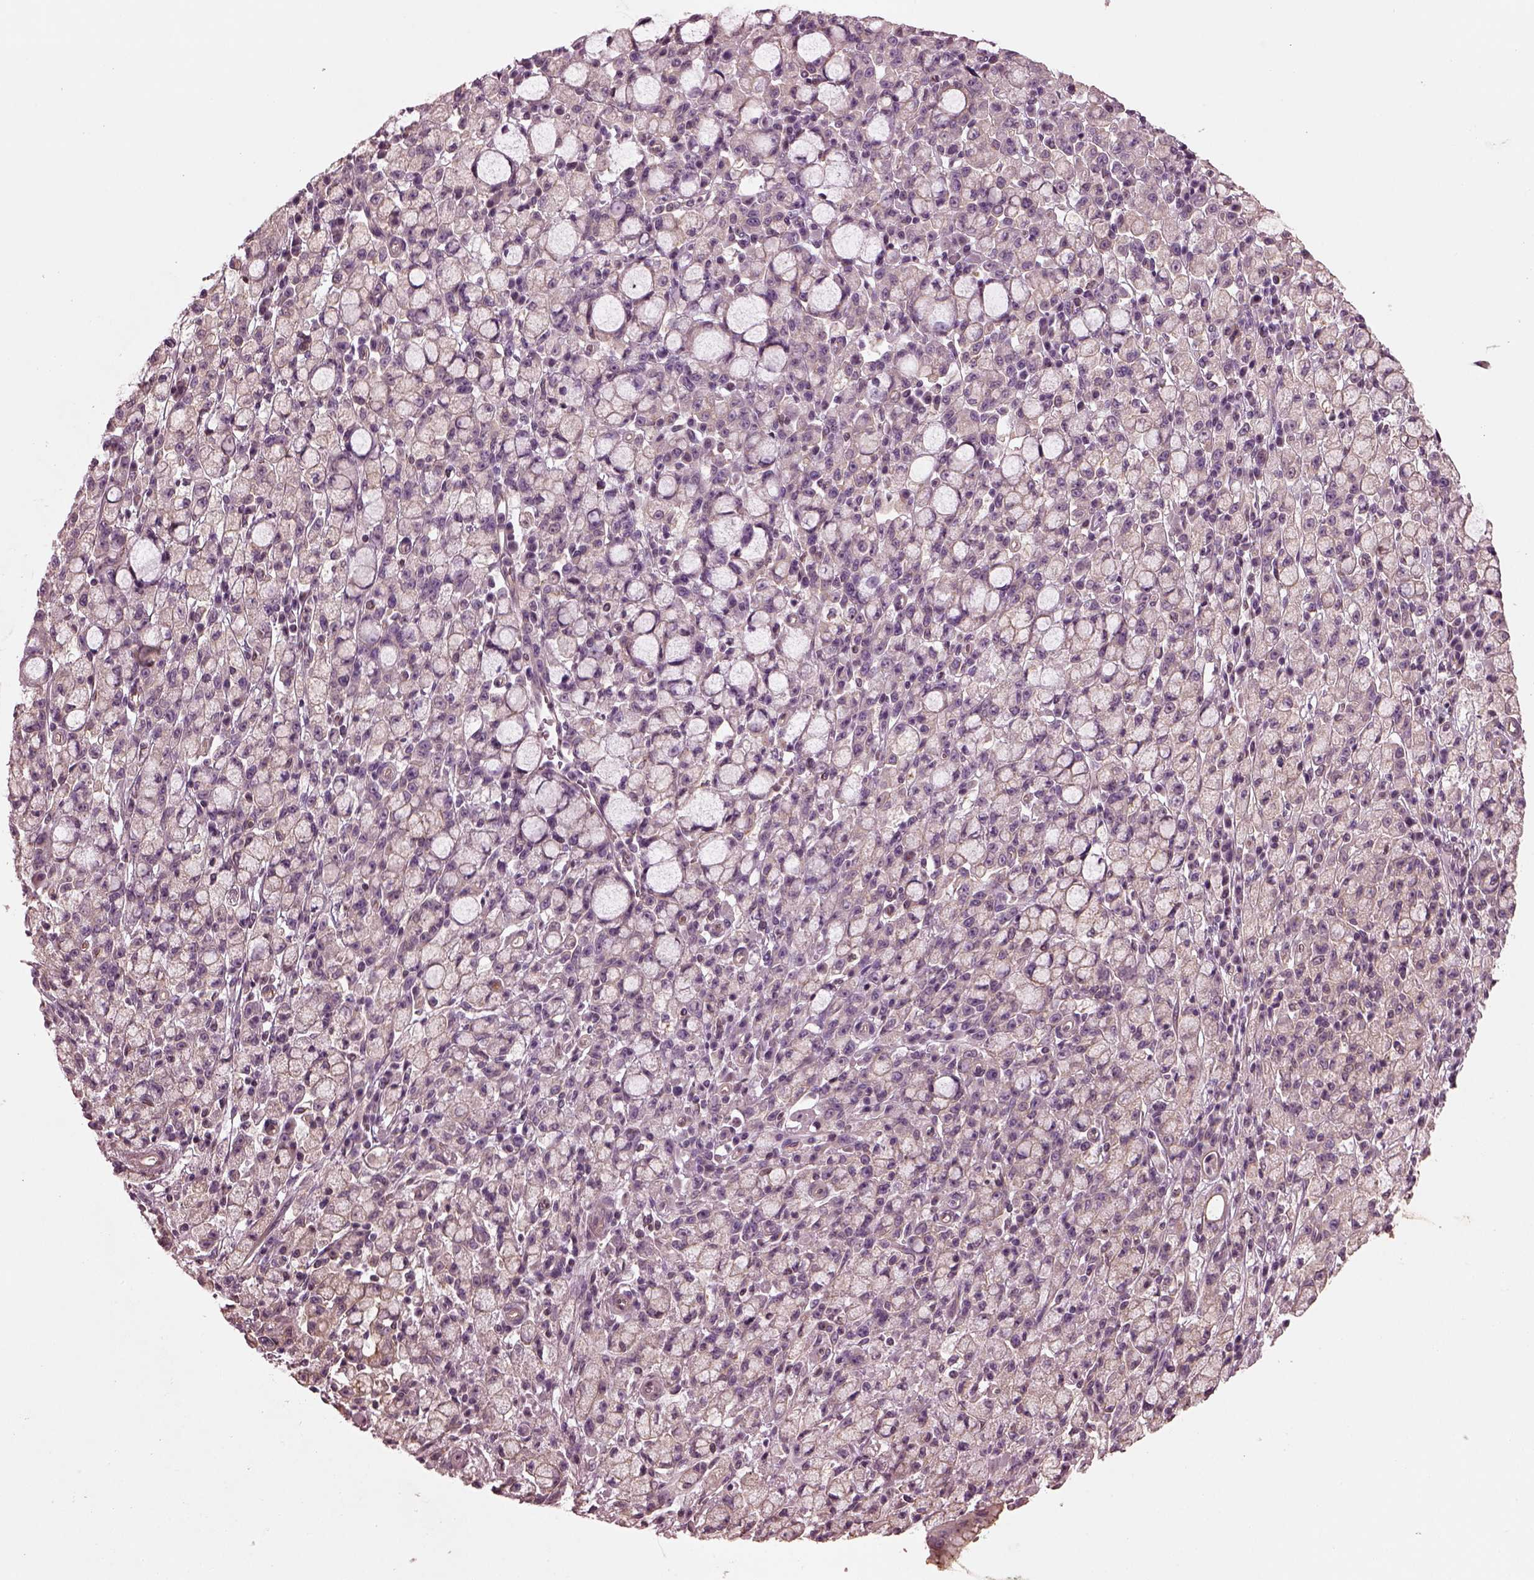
{"staining": {"intensity": "moderate", "quantity": "<25%", "location": "cytoplasmic/membranous"}, "tissue": "stomach cancer", "cell_type": "Tumor cells", "image_type": "cancer", "snomed": [{"axis": "morphology", "description": "Adenocarcinoma, NOS"}, {"axis": "topography", "description": "Stomach"}], "caption": "This histopathology image reveals adenocarcinoma (stomach) stained with immunohistochemistry to label a protein in brown. The cytoplasmic/membranous of tumor cells show moderate positivity for the protein. Nuclei are counter-stained blue.", "gene": "ODAD1", "patient": {"sex": "male", "age": 58}}